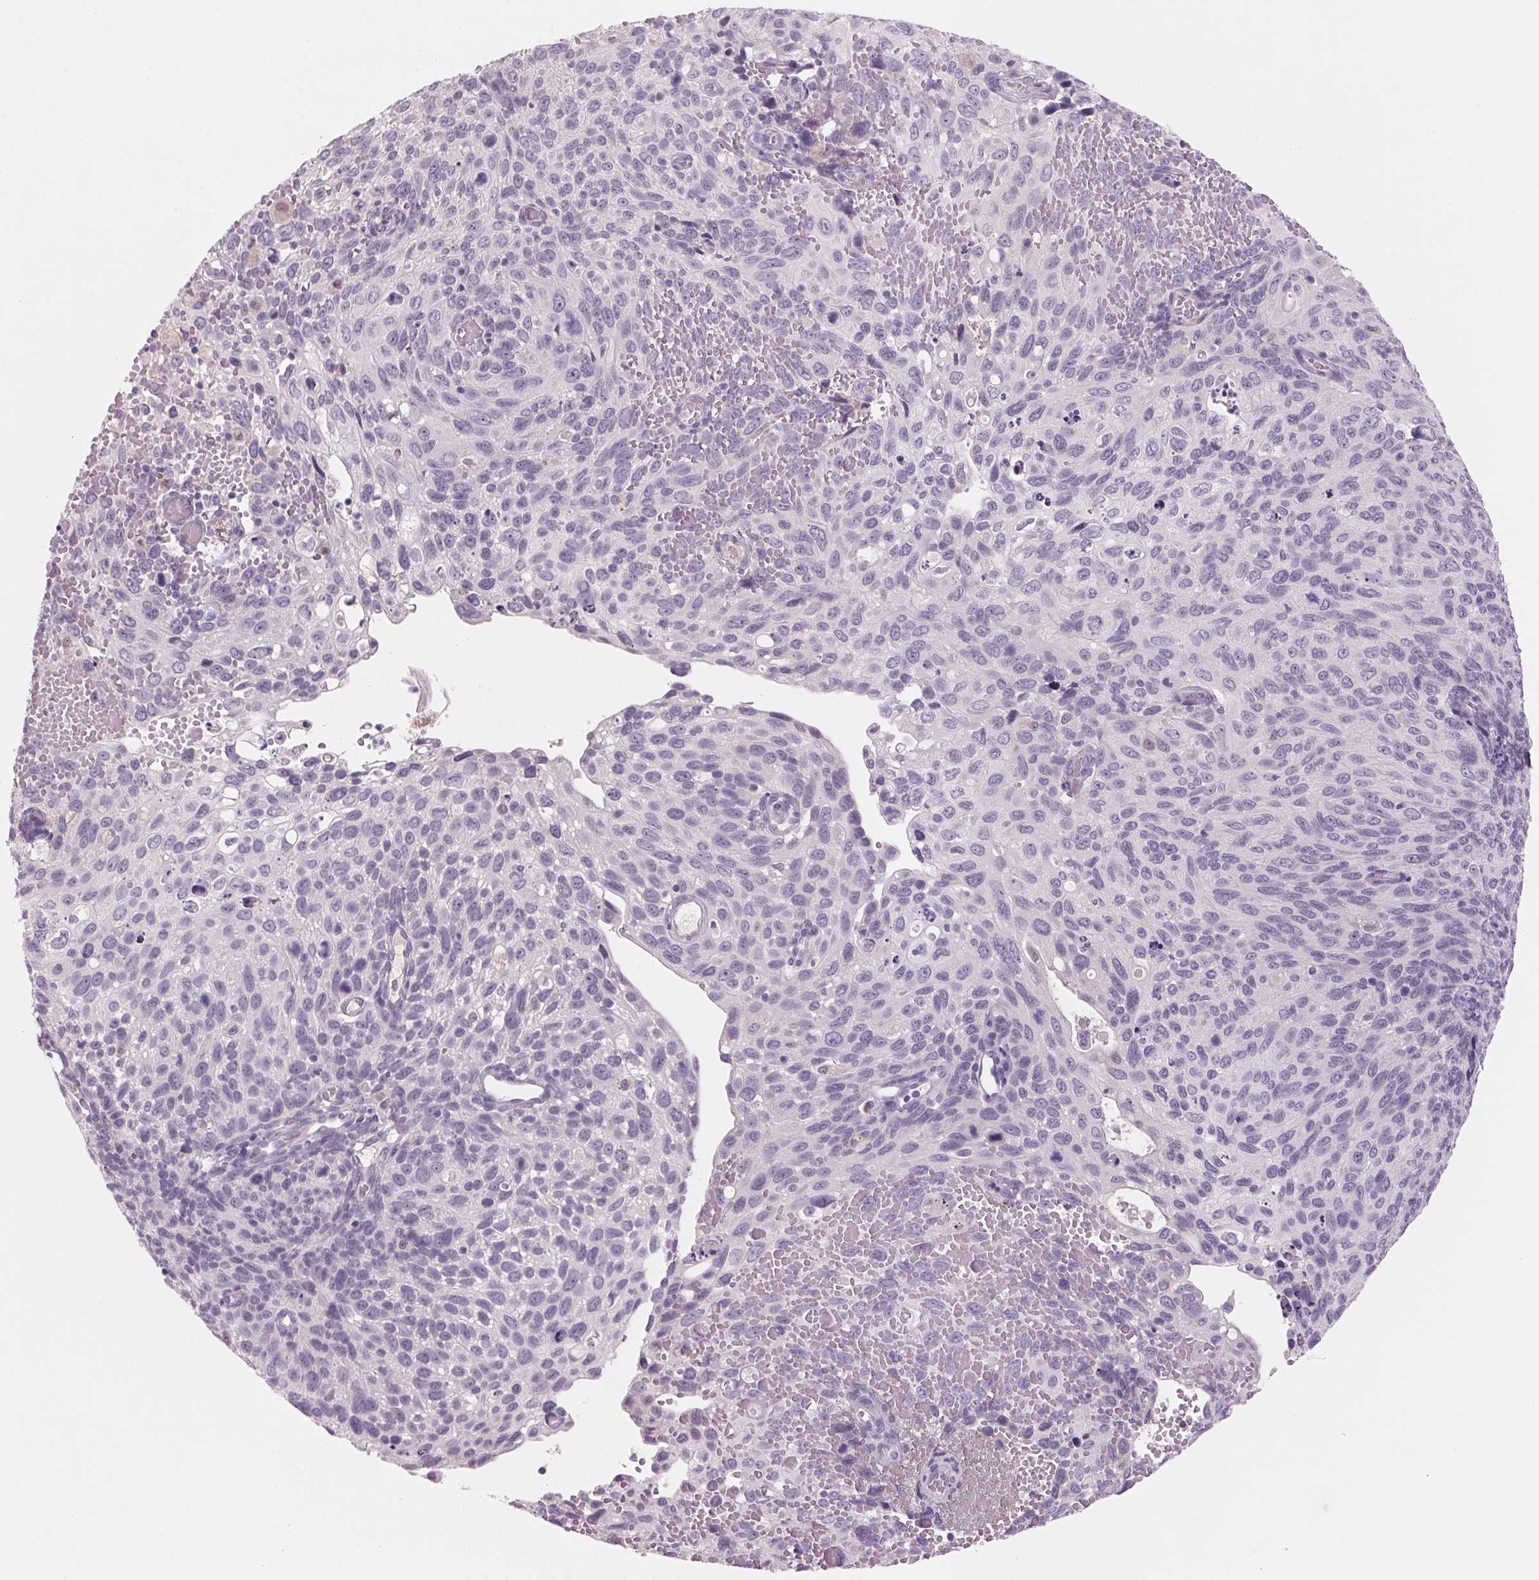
{"staining": {"intensity": "negative", "quantity": "none", "location": "none"}, "tissue": "cervical cancer", "cell_type": "Tumor cells", "image_type": "cancer", "snomed": [{"axis": "morphology", "description": "Squamous cell carcinoma, NOS"}, {"axis": "topography", "description": "Cervix"}], "caption": "Immunohistochemistry (IHC) micrograph of human squamous cell carcinoma (cervical) stained for a protein (brown), which reveals no staining in tumor cells.", "gene": "ADAM20", "patient": {"sex": "female", "age": 70}}